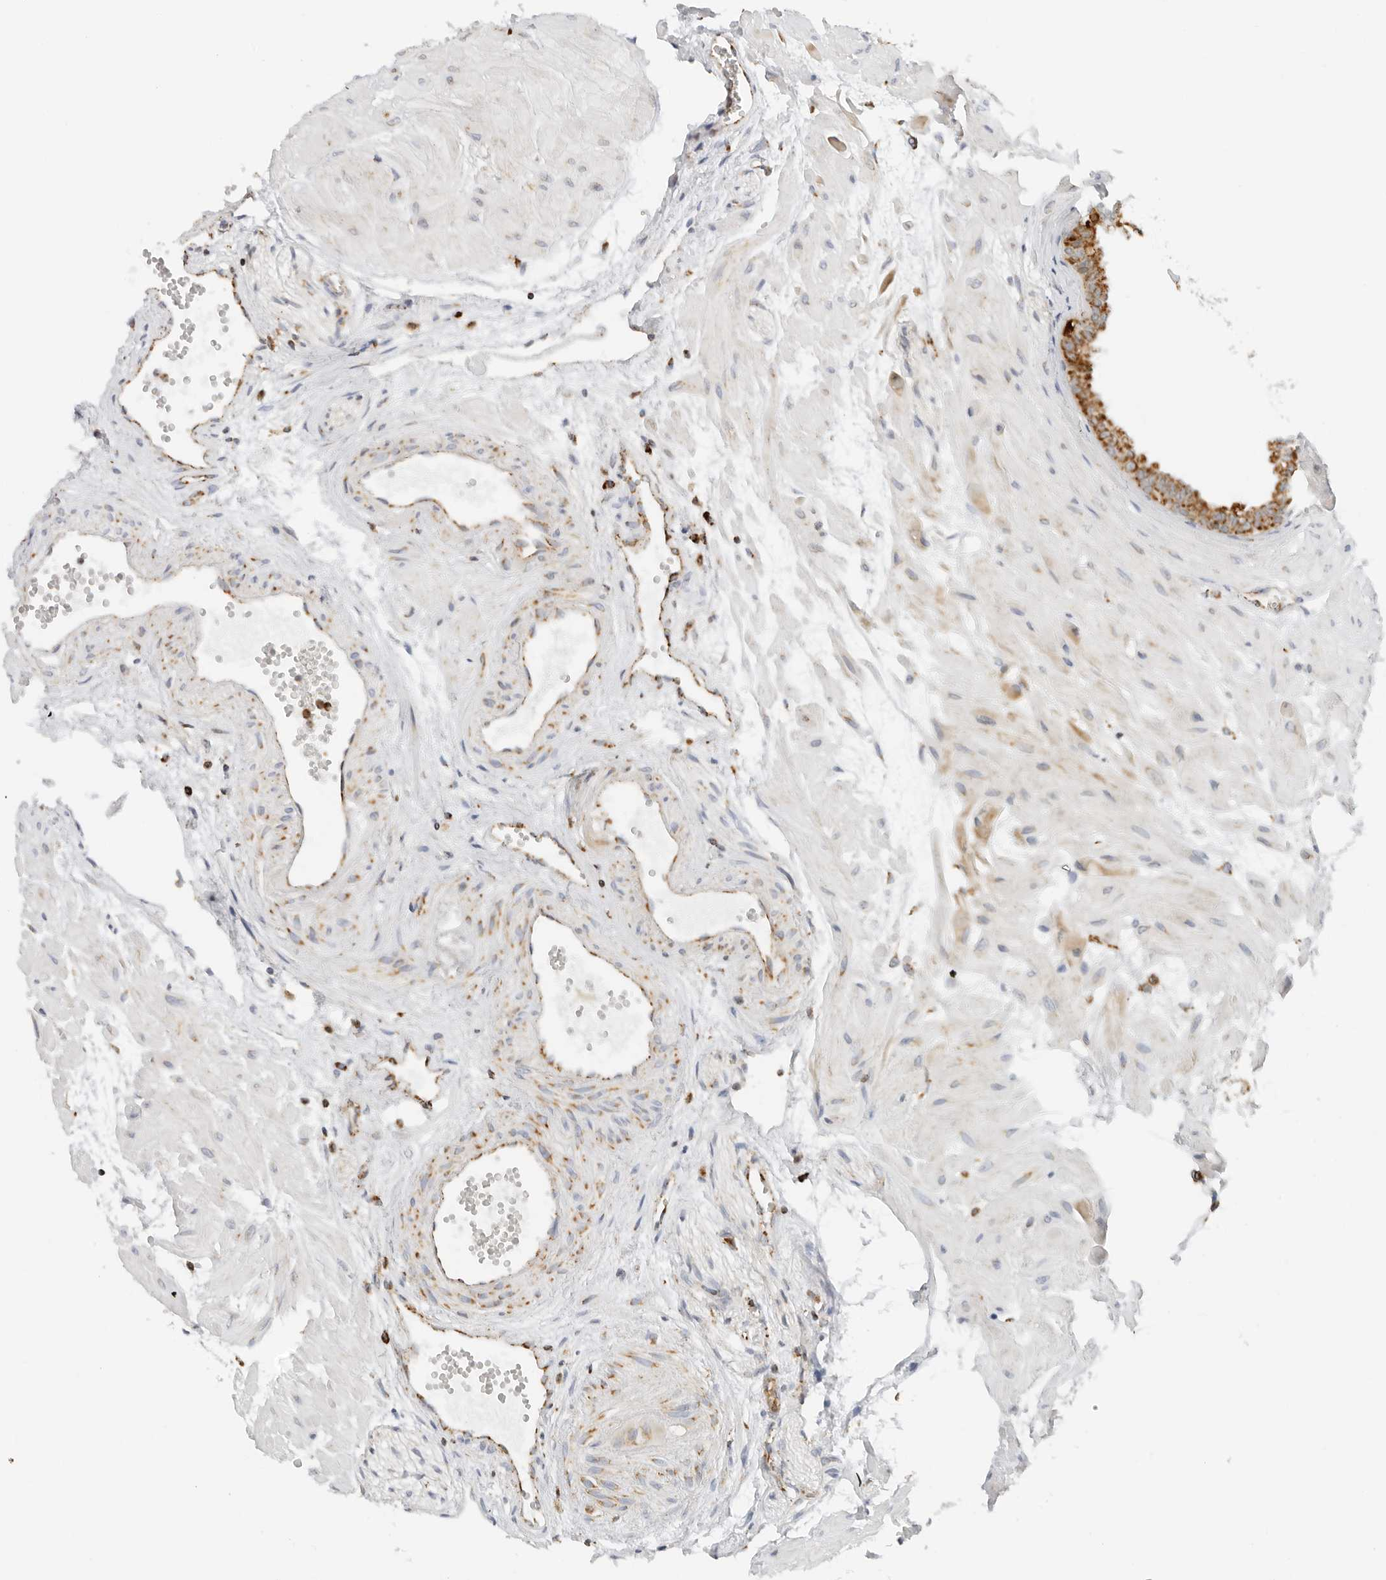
{"staining": {"intensity": "strong", "quantity": ">75%", "location": "cytoplasmic/membranous"}, "tissue": "seminal vesicle", "cell_type": "Glandular cells", "image_type": "normal", "snomed": [{"axis": "morphology", "description": "Normal tissue, NOS"}, {"axis": "topography", "description": "Prostate"}, {"axis": "topography", "description": "Seminal veicle"}], "caption": "The image demonstrates immunohistochemical staining of unremarkable seminal vesicle. There is strong cytoplasmic/membranous staining is present in about >75% of glandular cells.", "gene": "RC3H1", "patient": {"sex": "male", "age": 51}}